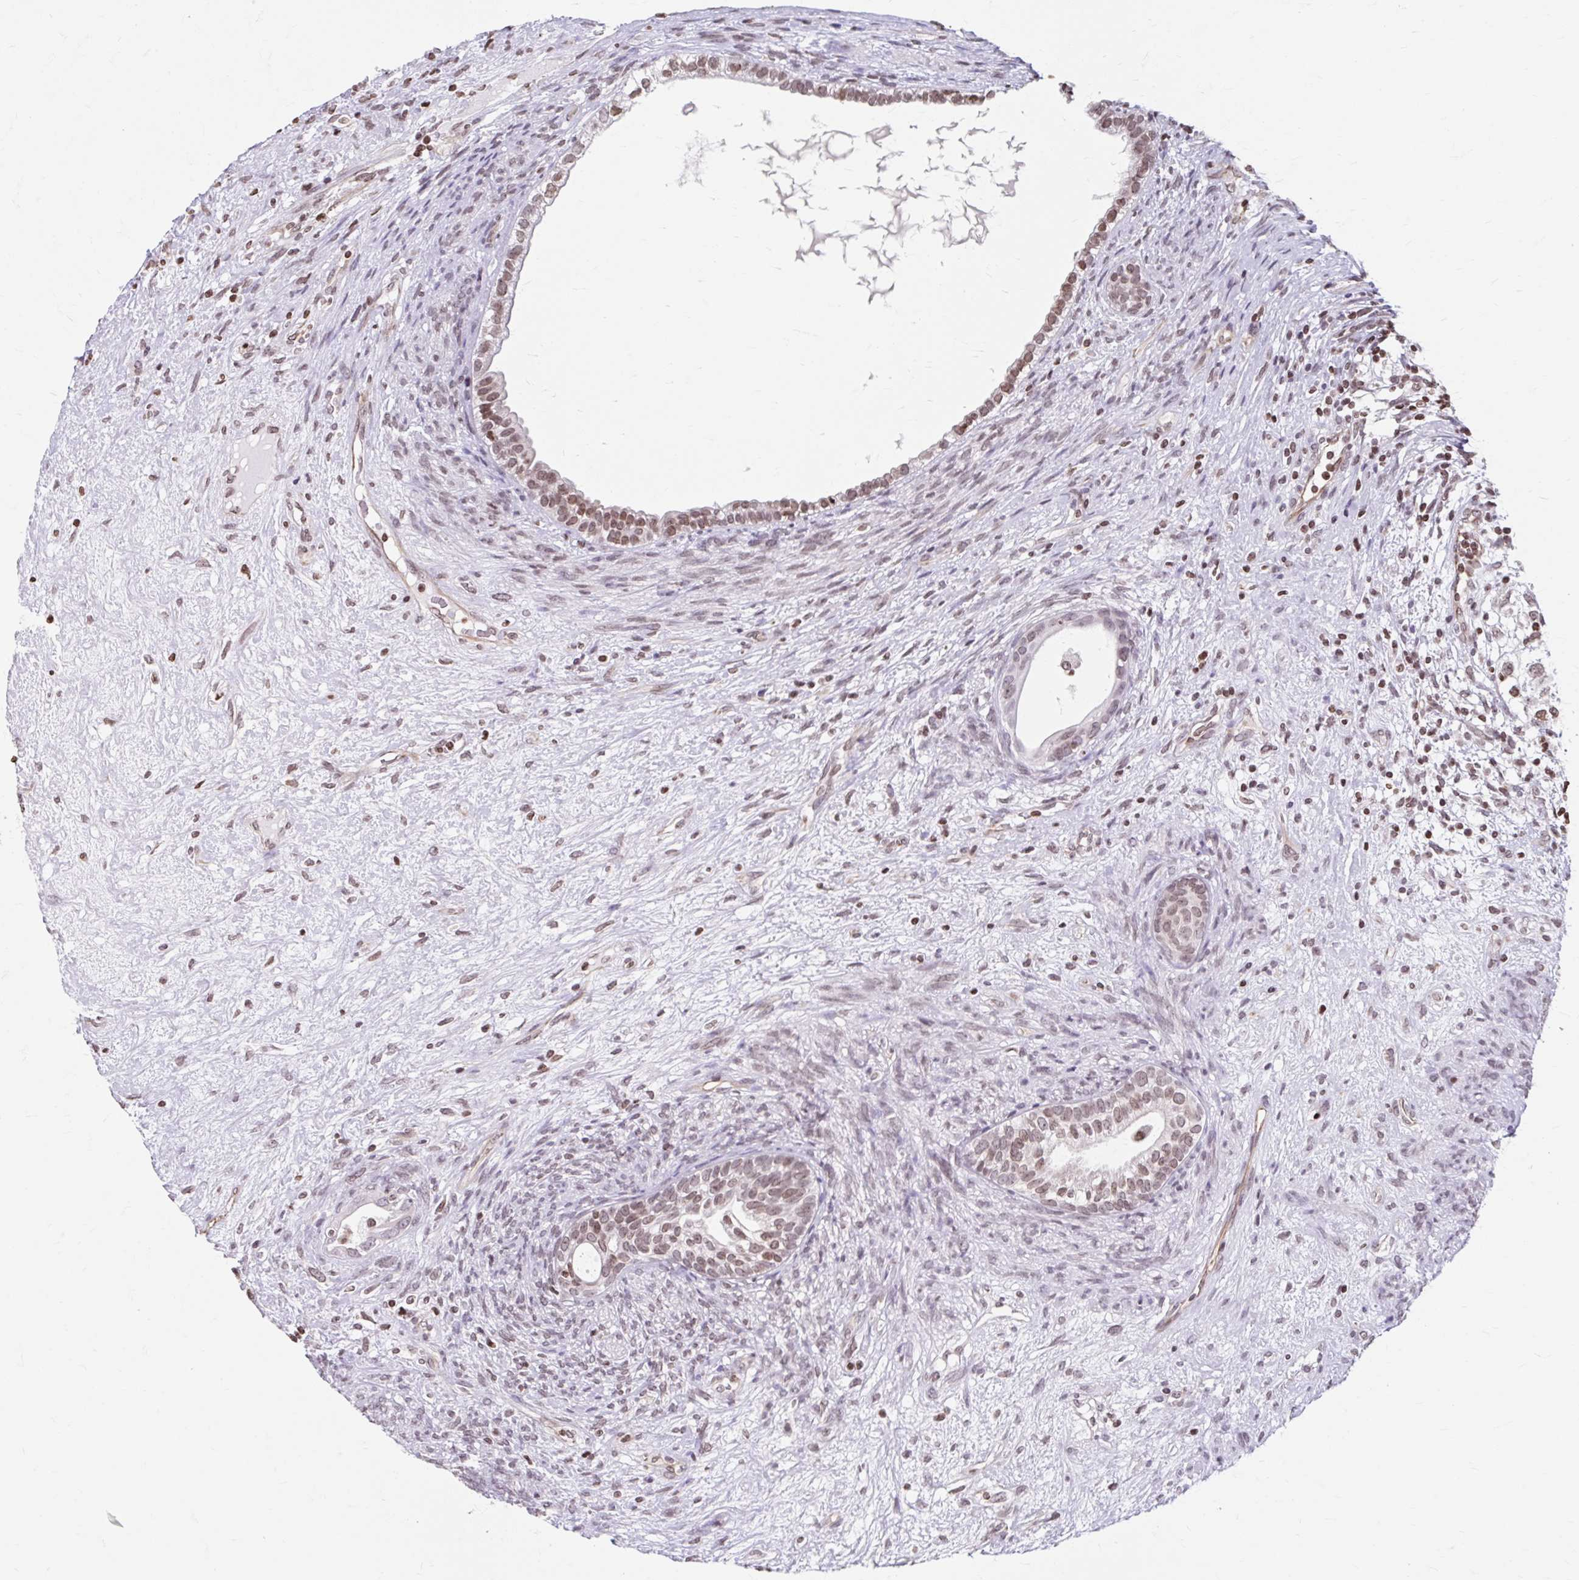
{"staining": {"intensity": "moderate", "quantity": ">75%", "location": "nuclear"}, "tissue": "testis cancer", "cell_type": "Tumor cells", "image_type": "cancer", "snomed": [{"axis": "morphology", "description": "Seminoma, NOS"}, {"axis": "morphology", "description": "Carcinoma, Embryonal, NOS"}, {"axis": "topography", "description": "Testis"}], "caption": "IHC (DAB) staining of testis cancer (seminoma) reveals moderate nuclear protein positivity in about >75% of tumor cells.", "gene": "ORC3", "patient": {"sex": "male", "age": 41}}